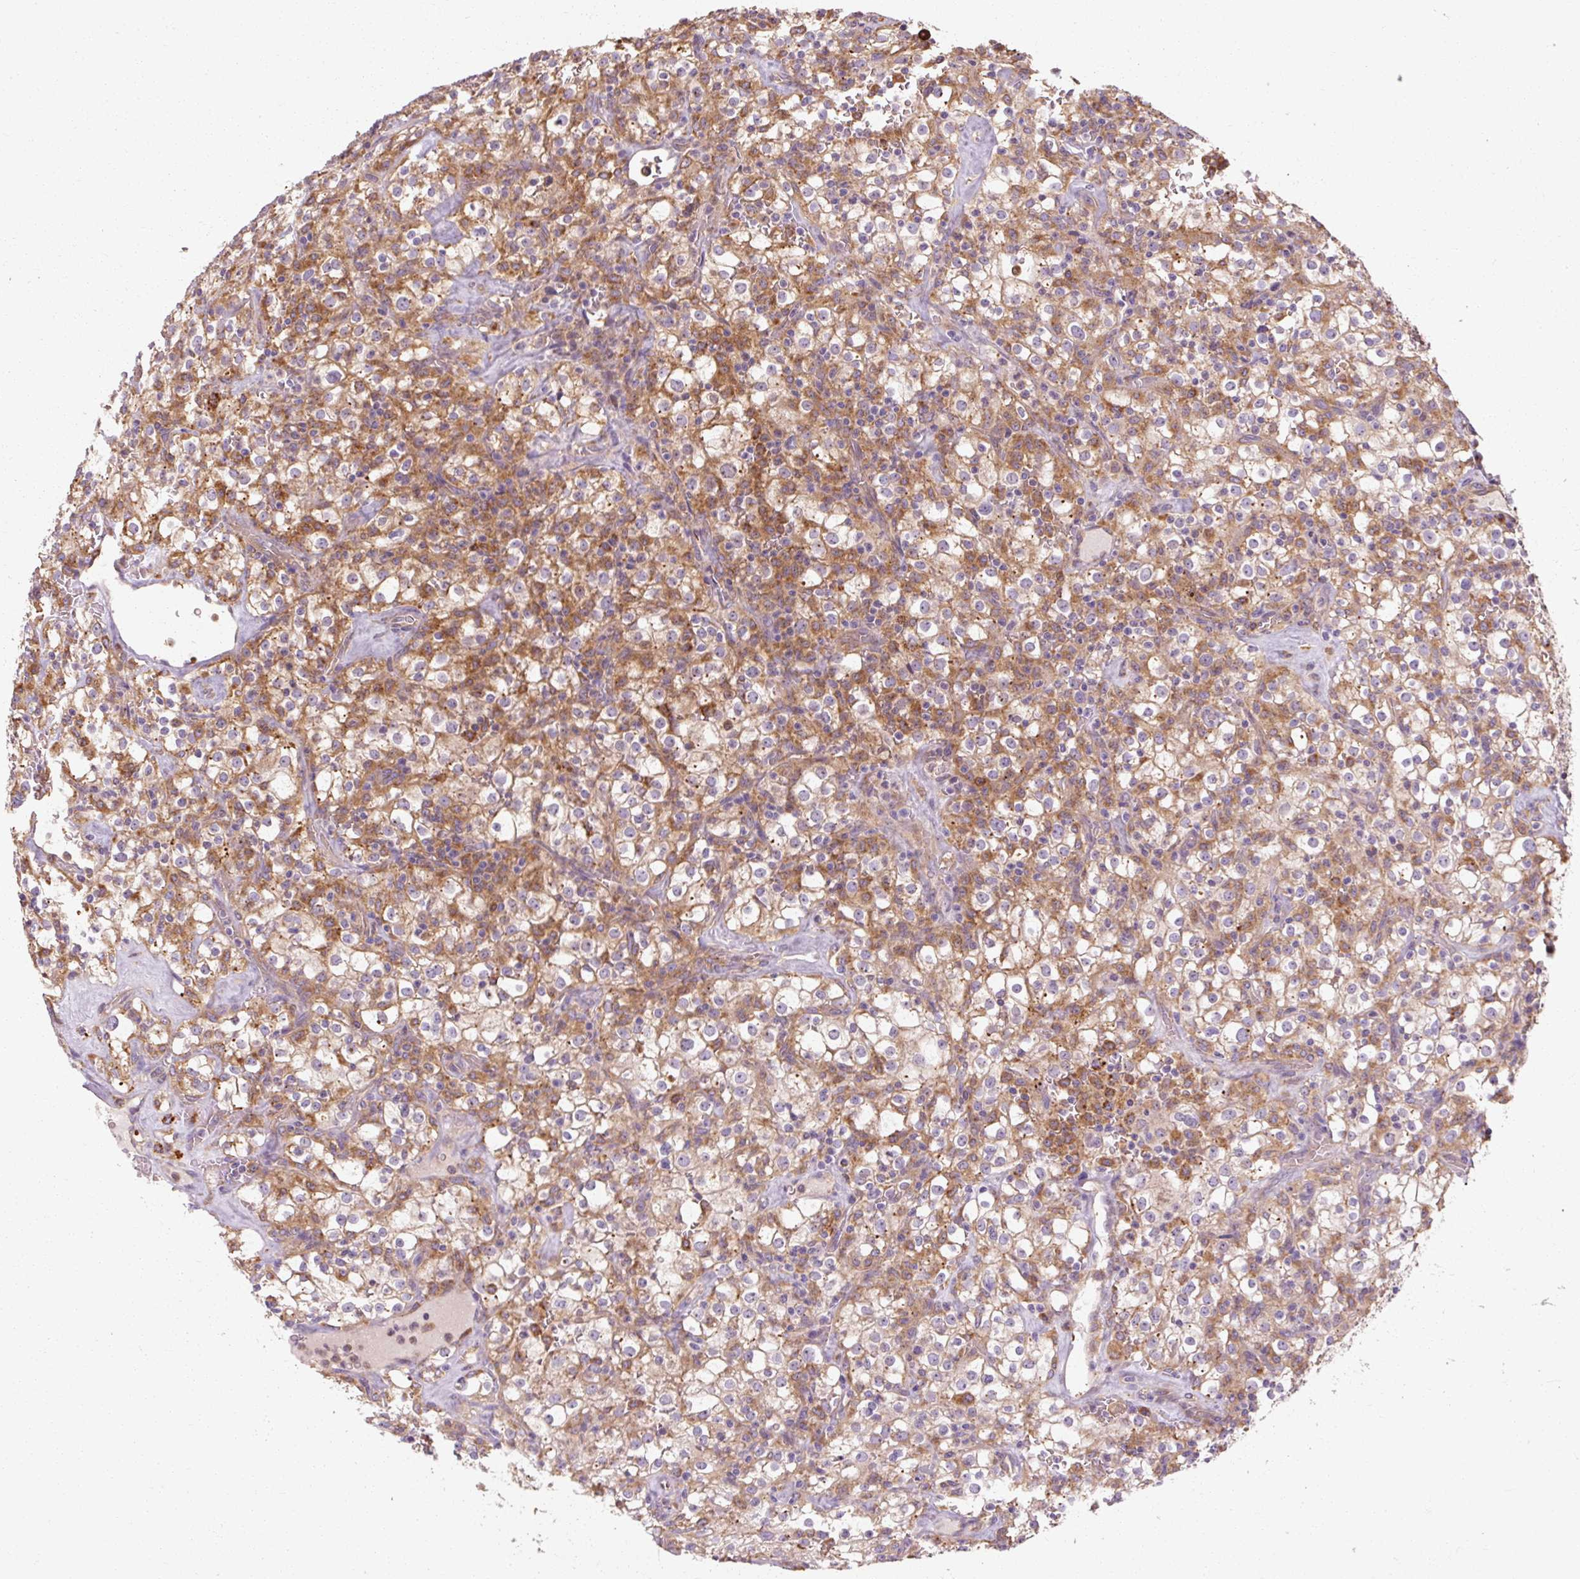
{"staining": {"intensity": "weak", "quantity": ">75%", "location": "cytoplasmic/membranous"}, "tissue": "renal cancer", "cell_type": "Tumor cells", "image_type": "cancer", "snomed": [{"axis": "morphology", "description": "Adenocarcinoma, NOS"}, {"axis": "topography", "description": "Kidney"}], "caption": "Immunohistochemical staining of adenocarcinoma (renal) demonstrates weak cytoplasmic/membranous protein expression in about >75% of tumor cells. (DAB IHC, brown staining for protein, blue staining for nuclei).", "gene": "TBC1D4", "patient": {"sex": "female", "age": 74}}